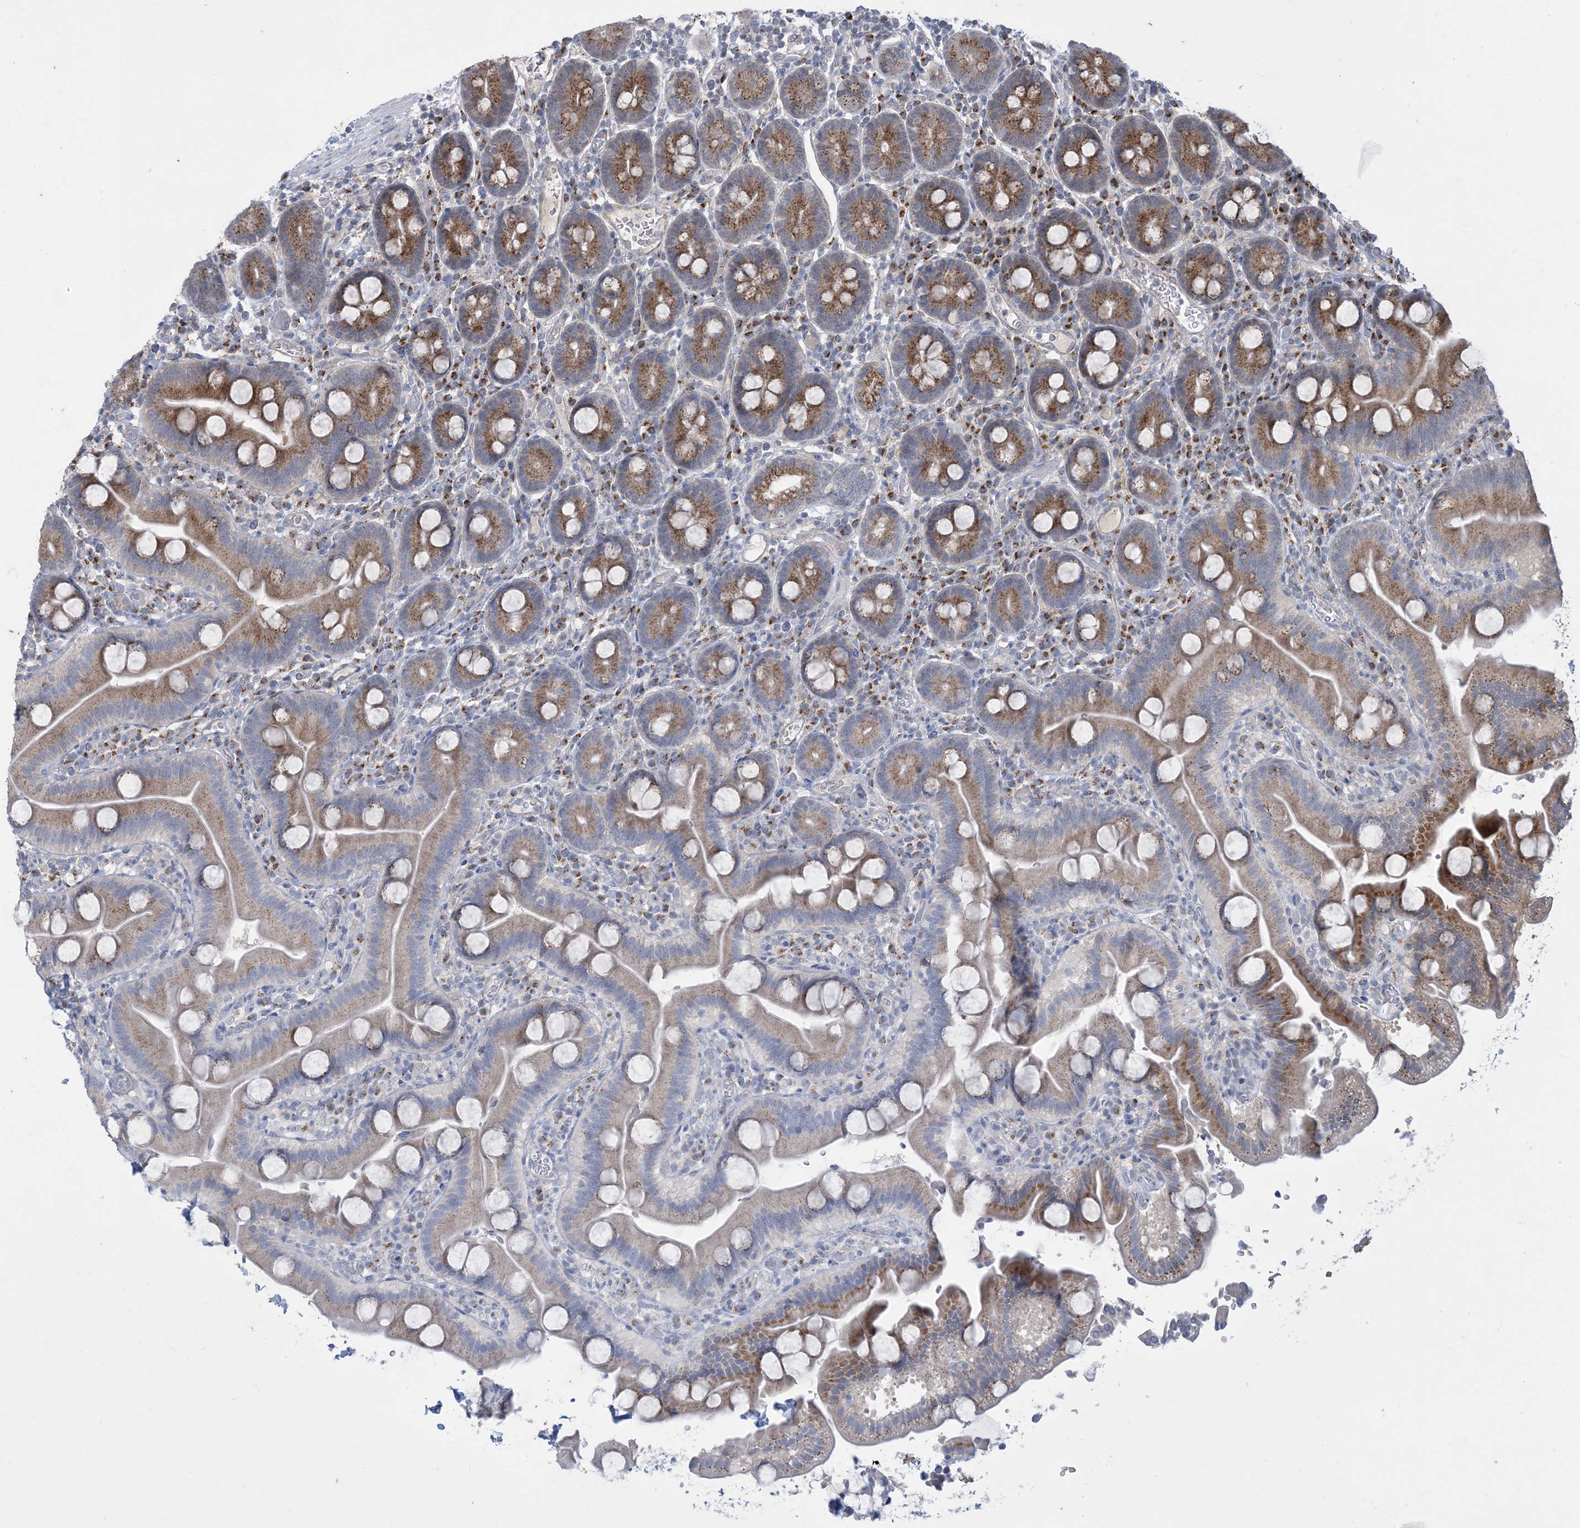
{"staining": {"intensity": "moderate", "quantity": ">75%", "location": "cytoplasmic/membranous"}, "tissue": "duodenum", "cell_type": "Glandular cells", "image_type": "normal", "snomed": [{"axis": "morphology", "description": "Normal tissue, NOS"}, {"axis": "topography", "description": "Duodenum"}], "caption": "There is medium levels of moderate cytoplasmic/membranous staining in glandular cells of normal duodenum, as demonstrated by immunohistochemical staining (brown color).", "gene": "CCDC14", "patient": {"sex": "male", "age": 55}}